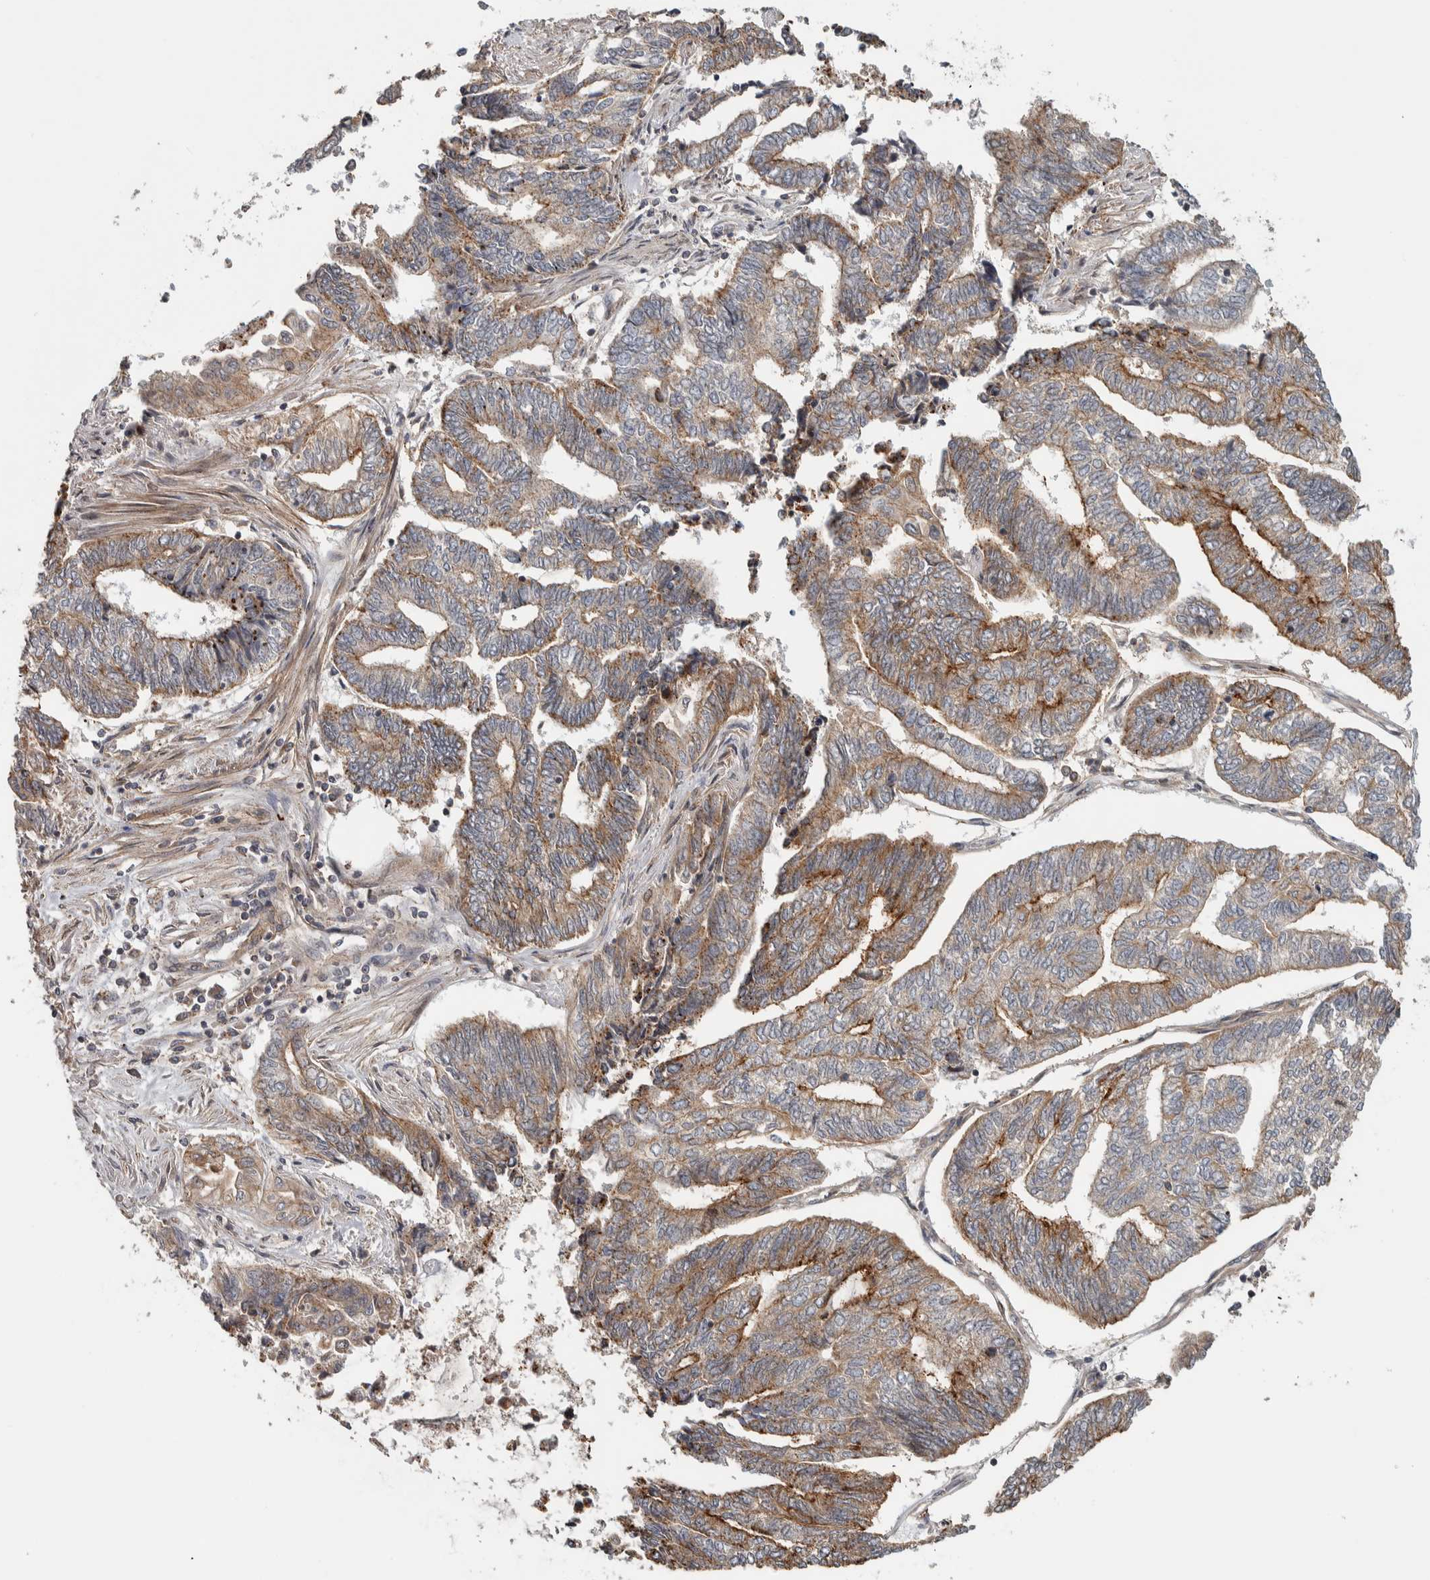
{"staining": {"intensity": "moderate", "quantity": "25%-75%", "location": "cytoplasmic/membranous"}, "tissue": "endometrial cancer", "cell_type": "Tumor cells", "image_type": "cancer", "snomed": [{"axis": "morphology", "description": "Adenocarcinoma, NOS"}, {"axis": "topography", "description": "Uterus"}, {"axis": "topography", "description": "Endometrium"}], "caption": "Brown immunohistochemical staining in adenocarcinoma (endometrial) demonstrates moderate cytoplasmic/membranous staining in about 25%-75% of tumor cells.", "gene": "TBC1D31", "patient": {"sex": "female", "age": 70}}